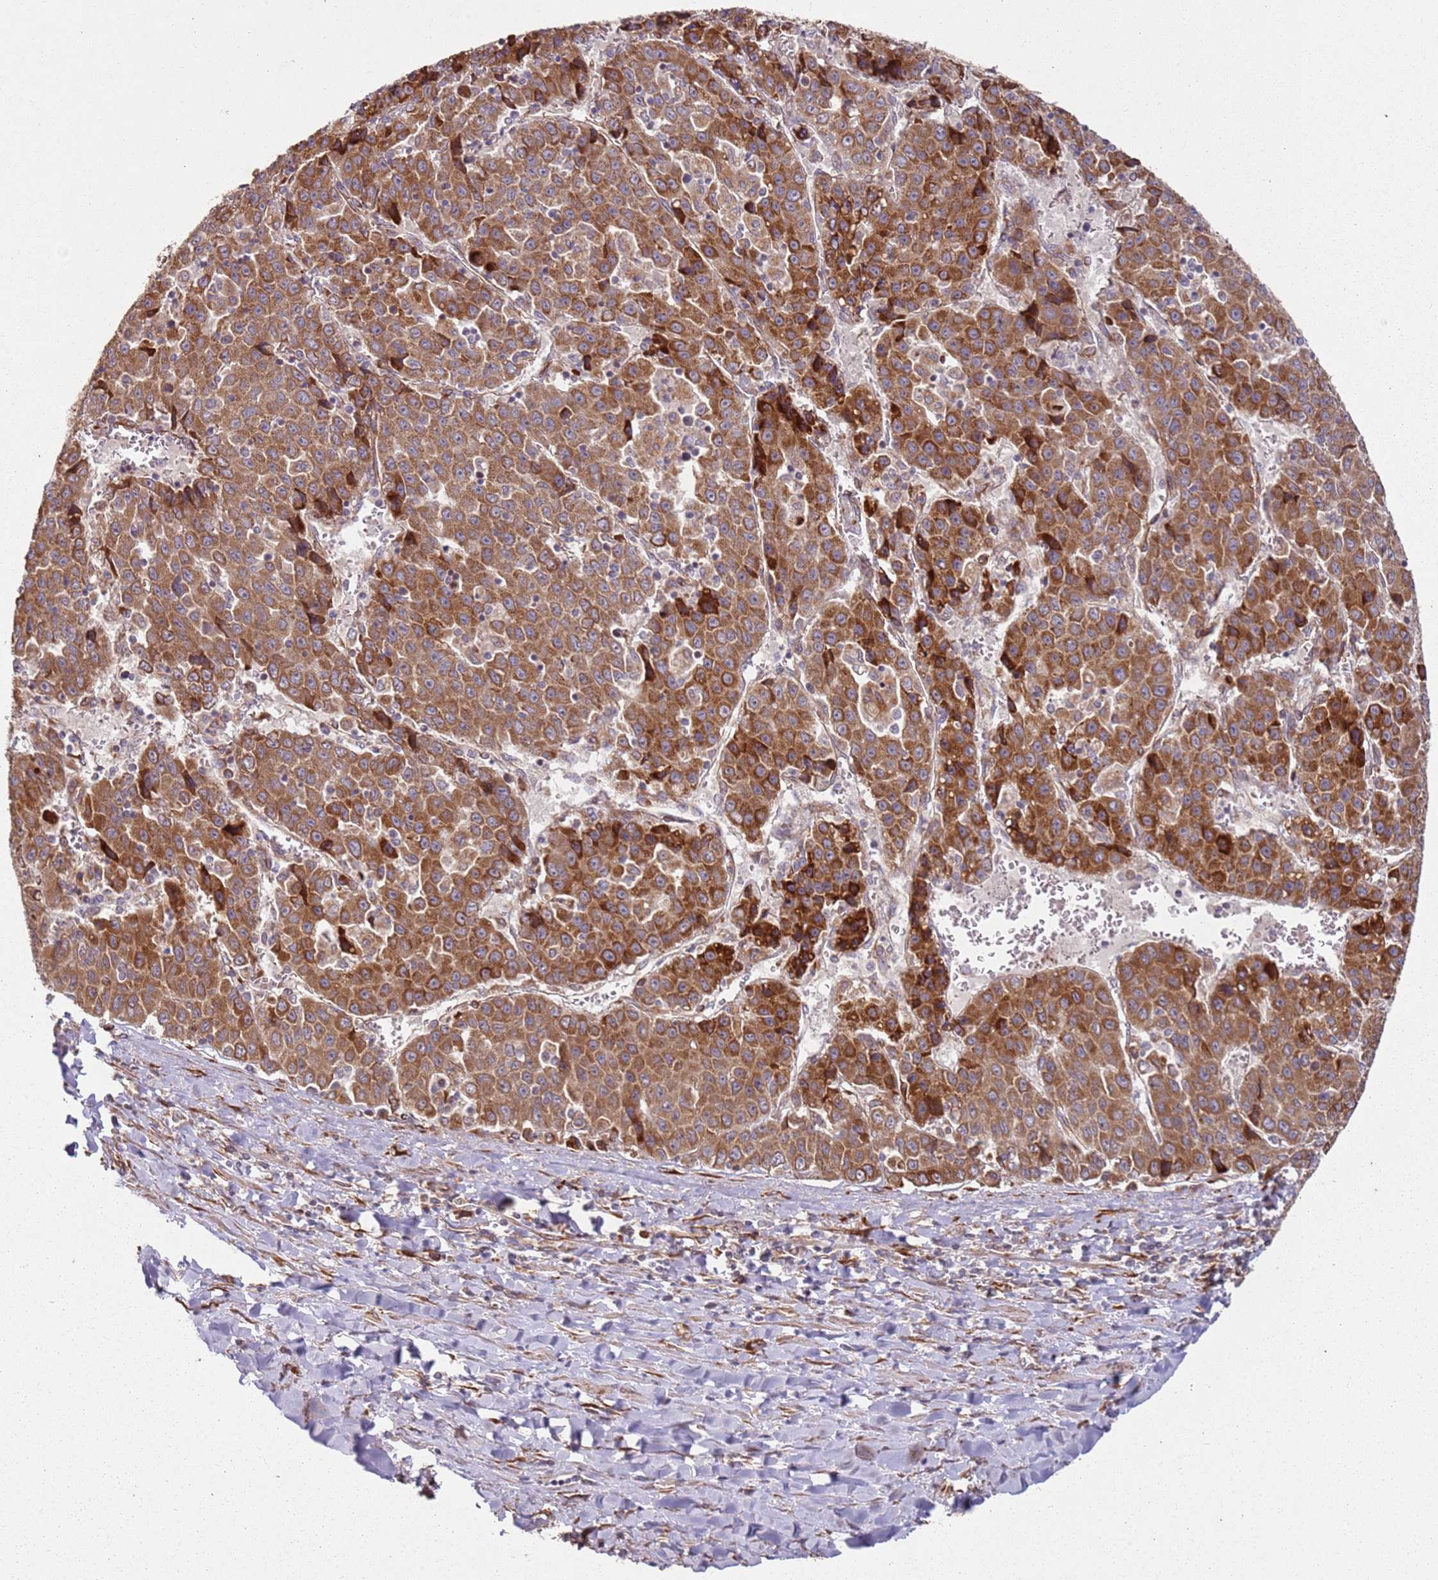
{"staining": {"intensity": "strong", "quantity": ">75%", "location": "cytoplasmic/membranous"}, "tissue": "liver cancer", "cell_type": "Tumor cells", "image_type": "cancer", "snomed": [{"axis": "morphology", "description": "Carcinoma, Hepatocellular, NOS"}, {"axis": "topography", "description": "Liver"}], "caption": "Protein staining displays strong cytoplasmic/membranous expression in approximately >75% of tumor cells in hepatocellular carcinoma (liver).", "gene": "ARFRP1", "patient": {"sex": "female", "age": 53}}